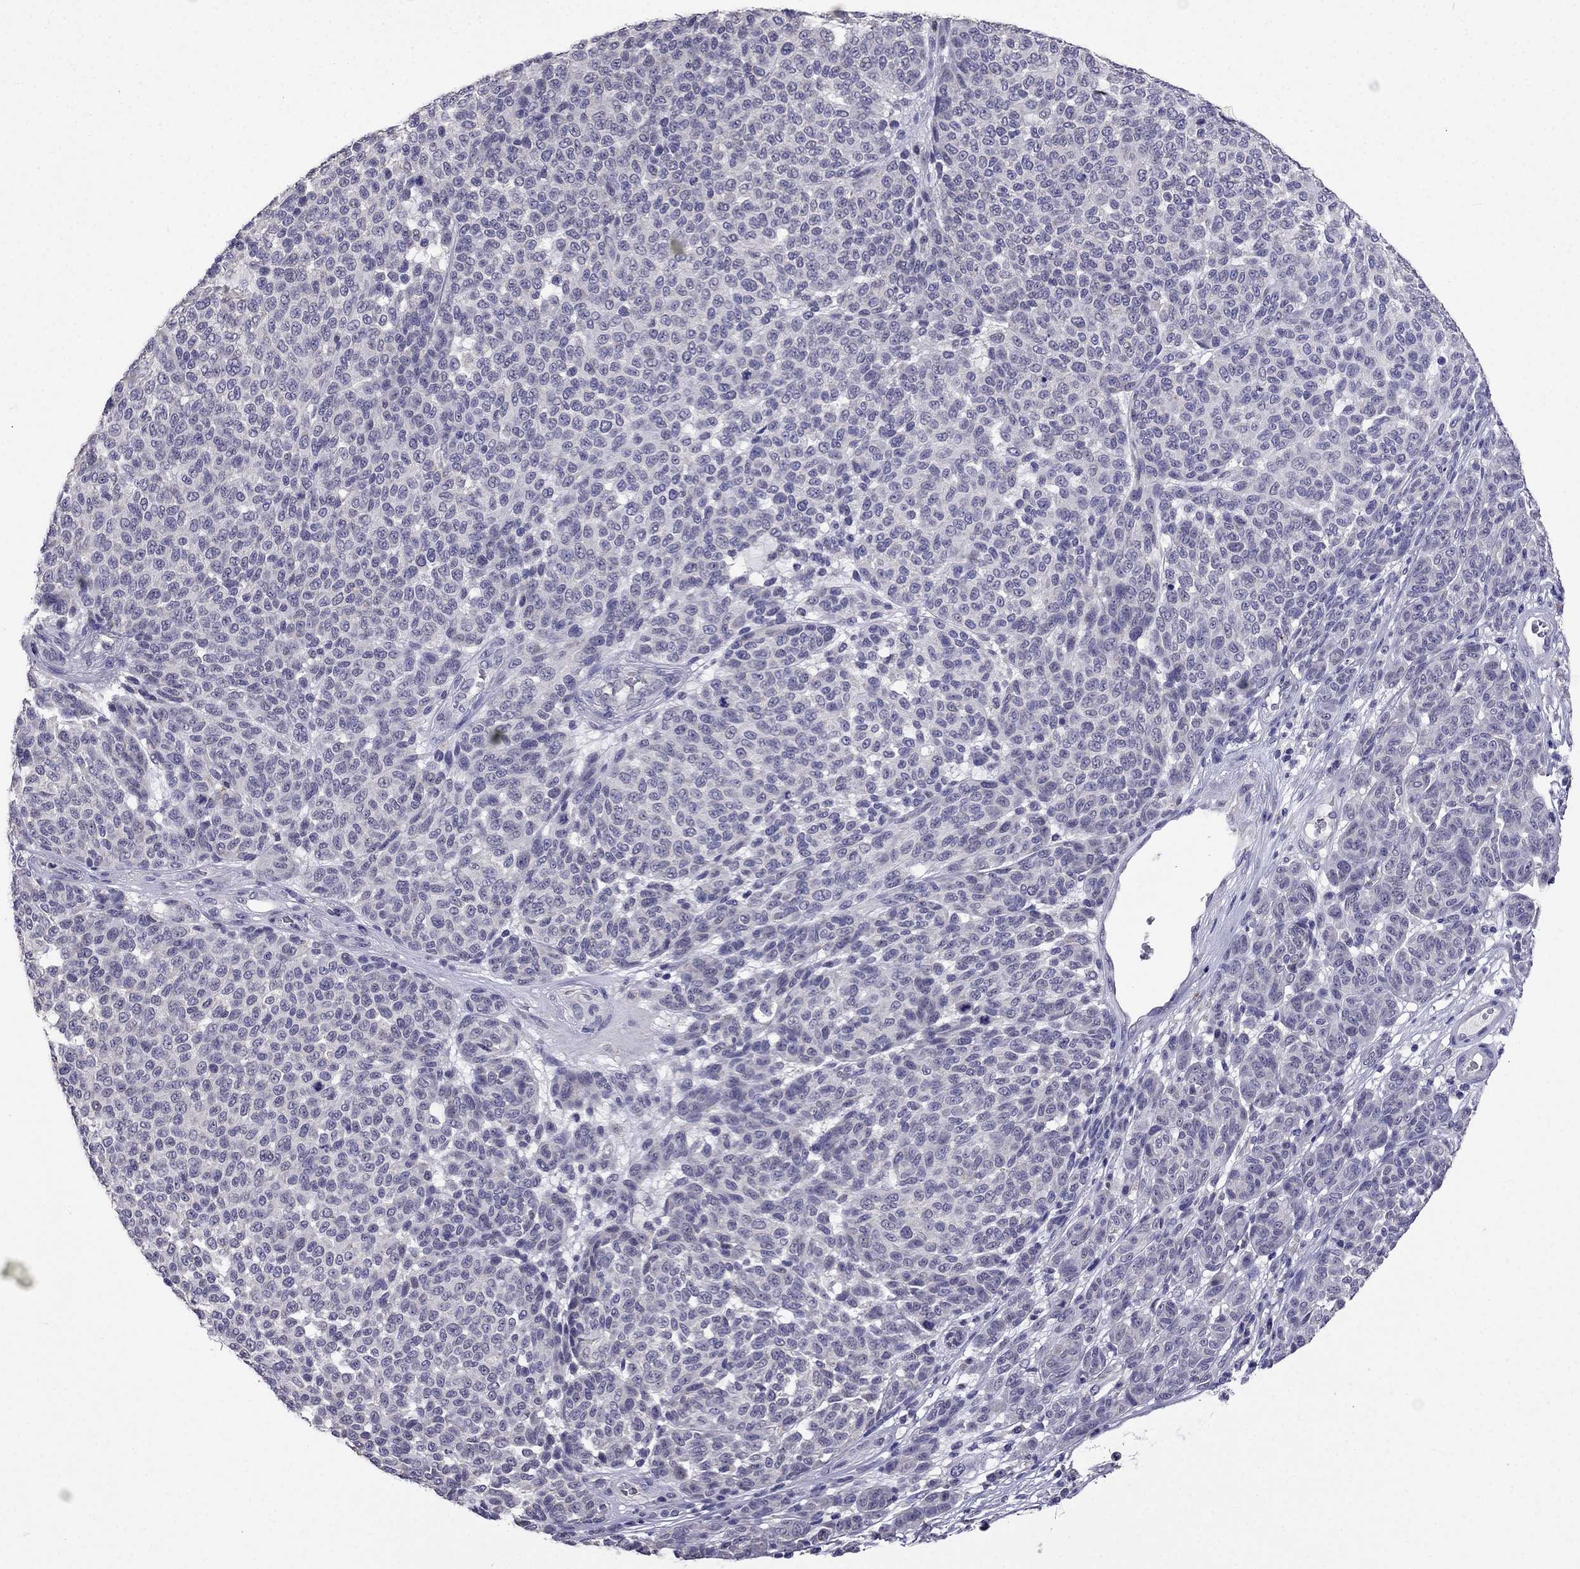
{"staining": {"intensity": "negative", "quantity": "none", "location": "none"}, "tissue": "melanoma", "cell_type": "Tumor cells", "image_type": "cancer", "snomed": [{"axis": "morphology", "description": "Malignant melanoma, NOS"}, {"axis": "topography", "description": "Skin"}], "caption": "High magnification brightfield microscopy of malignant melanoma stained with DAB (3,3'-diaminobenzidine) (brown) and counterstained with hematoxylin (blue): tumor cells show no significant staining. The staining was performed using DAB (3,3'-diaminobenzidine) to visualize the protein expression in brown, while the nuclei were stained in blue with hematoxylin (Magnification: 20x).", "gene": "AQP9", "patient": {"sex": "male", "age": 59}}